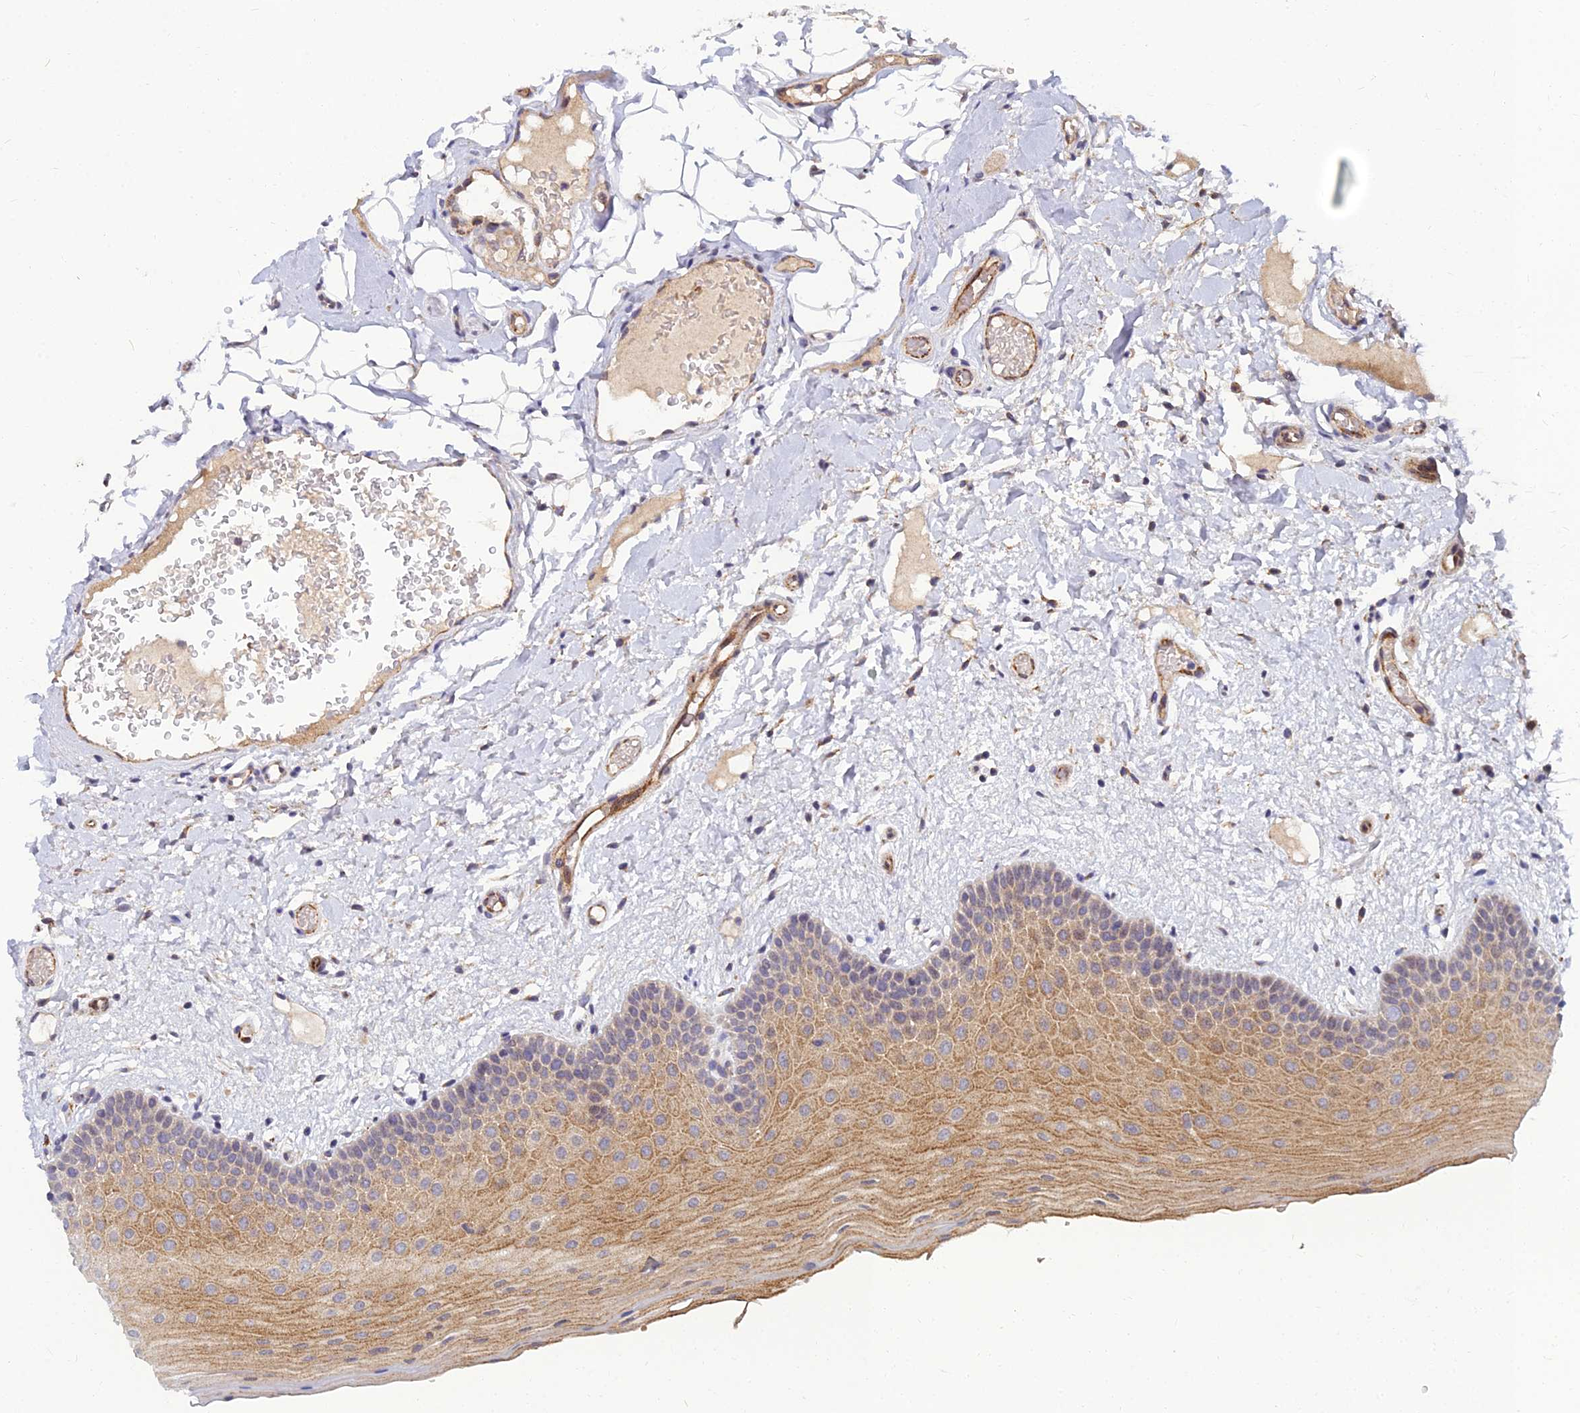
{"staining": {"intensity": "moderate", "quantity": "25%-75%", "location": "cytoplasmic/membranous"}, "tissue": "oral mucosa", "cell_type": "Squamous epithelial cells", "image_type": "normal", "snomed": [{"axis": "morphology", "description": "Normal tissue, NOS"}, {"axis": "topography", "description": "Oral tissue"}, {"axis": "topography", "description": "Tounge, NOS"}], "caption": "Immunohistochemical staining of normal human oral mucosa displays moderate cytoplasmic/membranous protein staining in approximately 25%-75% of squamous epithelial cells.", "gene": "NPY", "patient": {"sex": "male", "age": 47}}